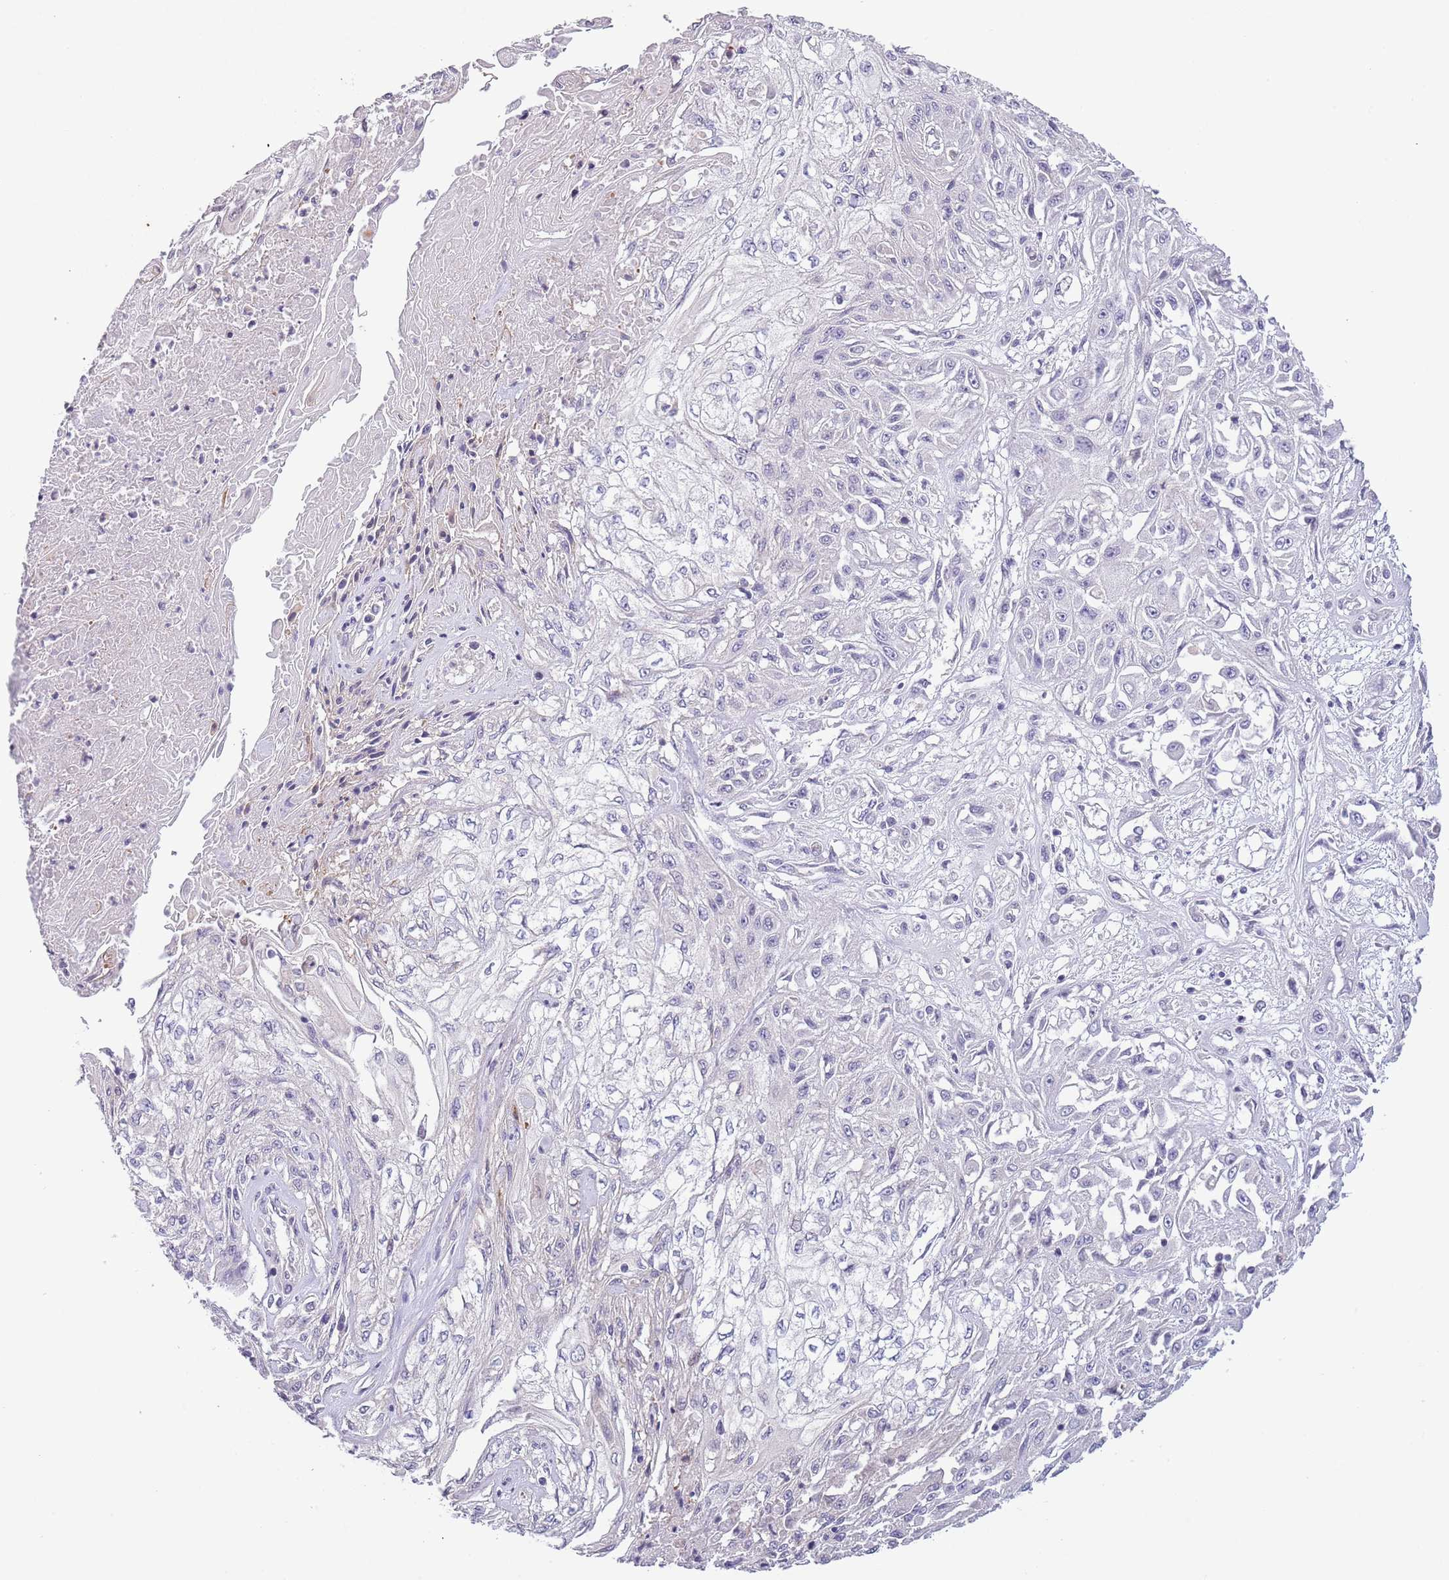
{"staining": {"intensity": "negative", "quantity": "none", "location": "none"}, "tissue": "skin cancer", "cell_type": "Tumor cells", "image_type": "cancer", "snomed": [{"axis": "morphology", "description": "Squamous cell carcinoma, NOS"}, {"axis": "morphology", "description": "Squamous cell carcinoma, metastatic, NOS"}, {"axis": "topography", "description": "Skin"}, {"axis": "topography", "description": "Lymph node"}], "caption": "Image shows no significant protein staining in tumor cells of squamous cell carcinoma (skin). (DAB IHC with hematoxylin counter stain).", "gene": "ZNF658", "patient": {"sex": "male", "age": 75}}